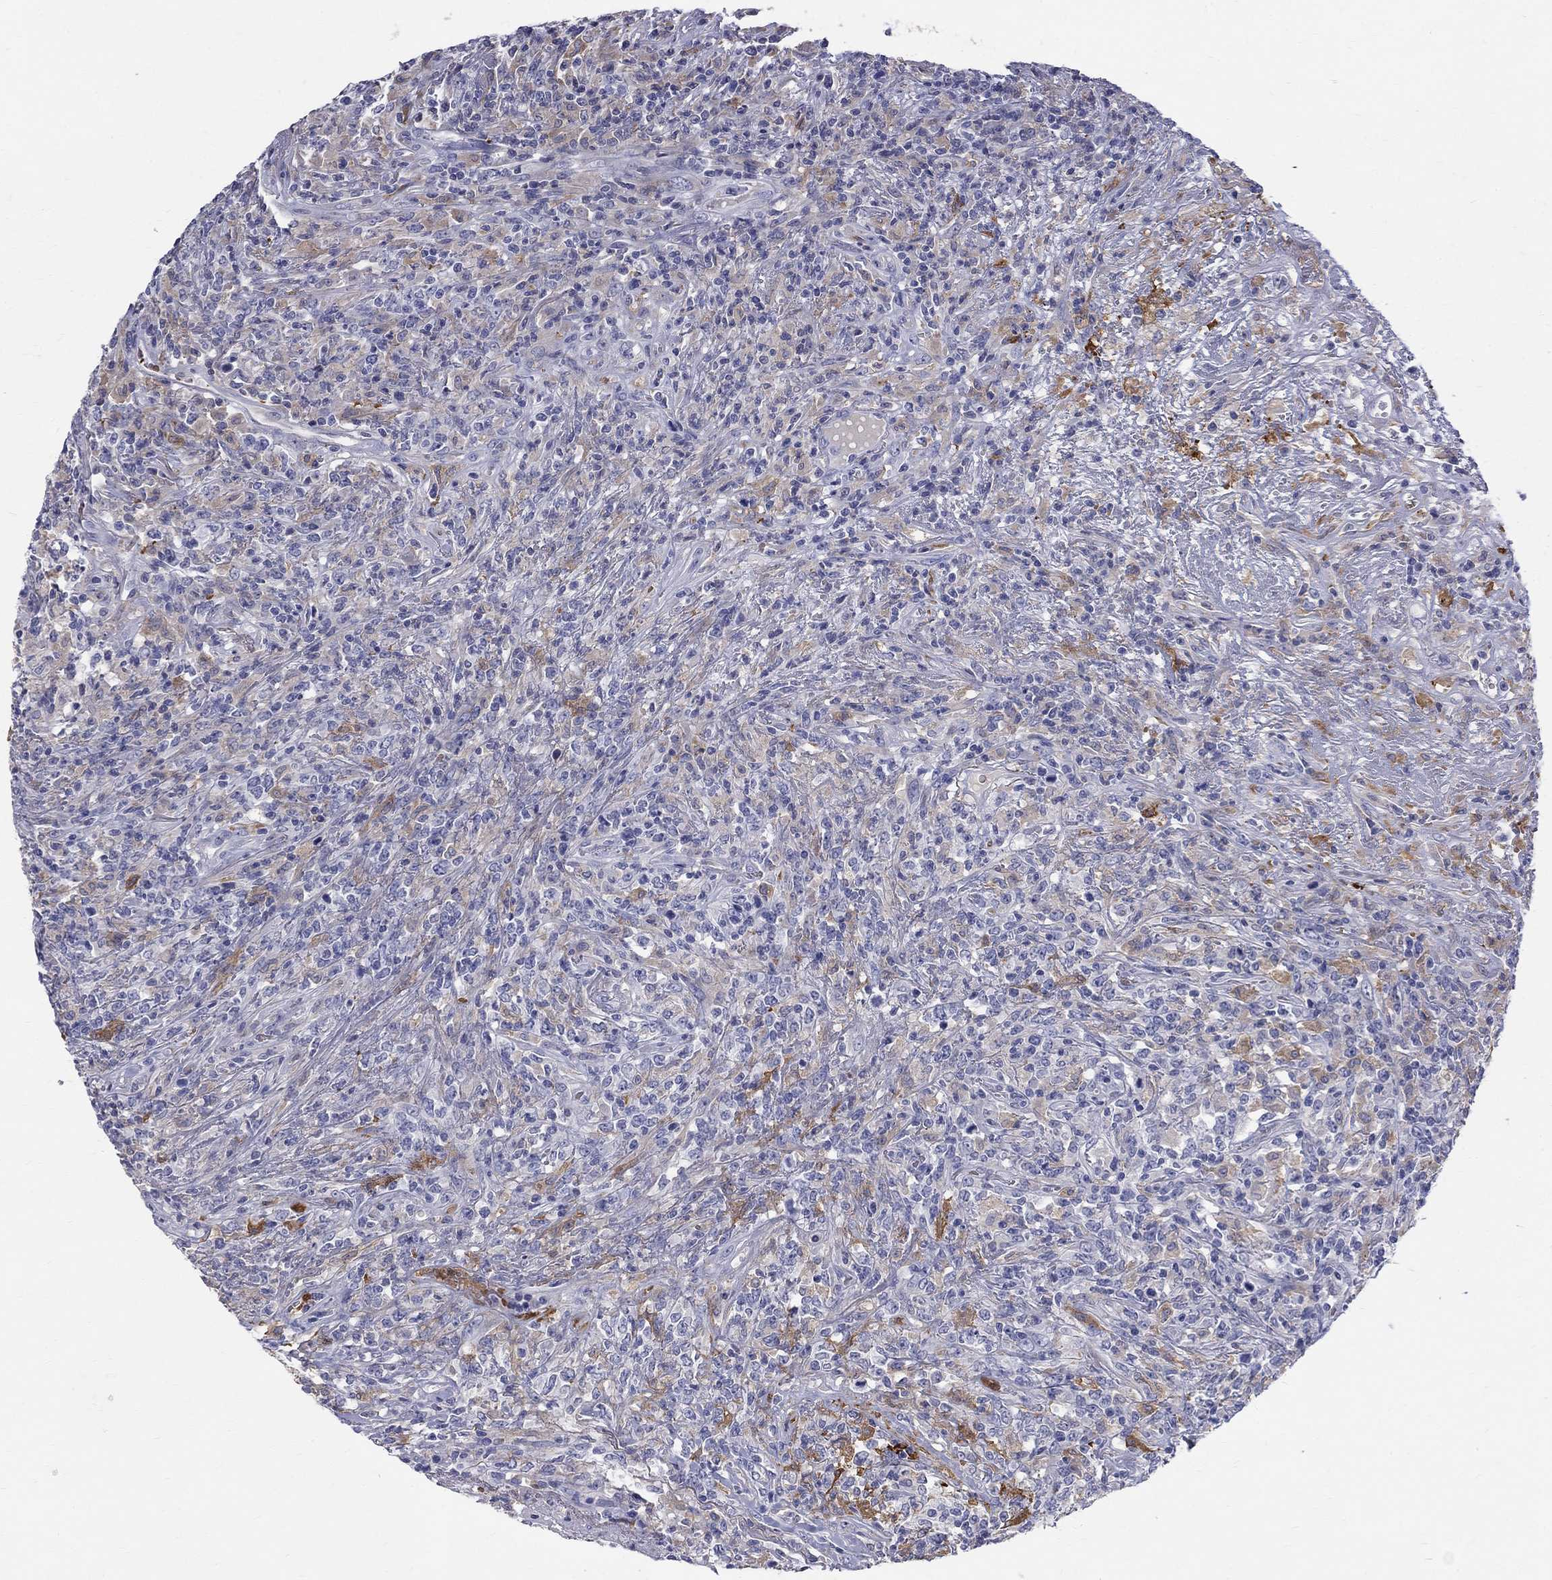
{"staining": {"intensity": "negative", "quantity": "none", "location": "none"}, "tissue": "lymphoma", "cell_type": "Tumor cells", "image_type": "cancer", "snomed": [{"axis": "morphology", "description": "Malignant lymphoma, non-Hodgkin's type, High grade"}, {"axis": "topography", "description": "Lung"}], "caption": "Tumor cells are negative for brown protein staining in lymphoma.", "gene": "AGER", "patient": {"sex": "male", "age": 79}}